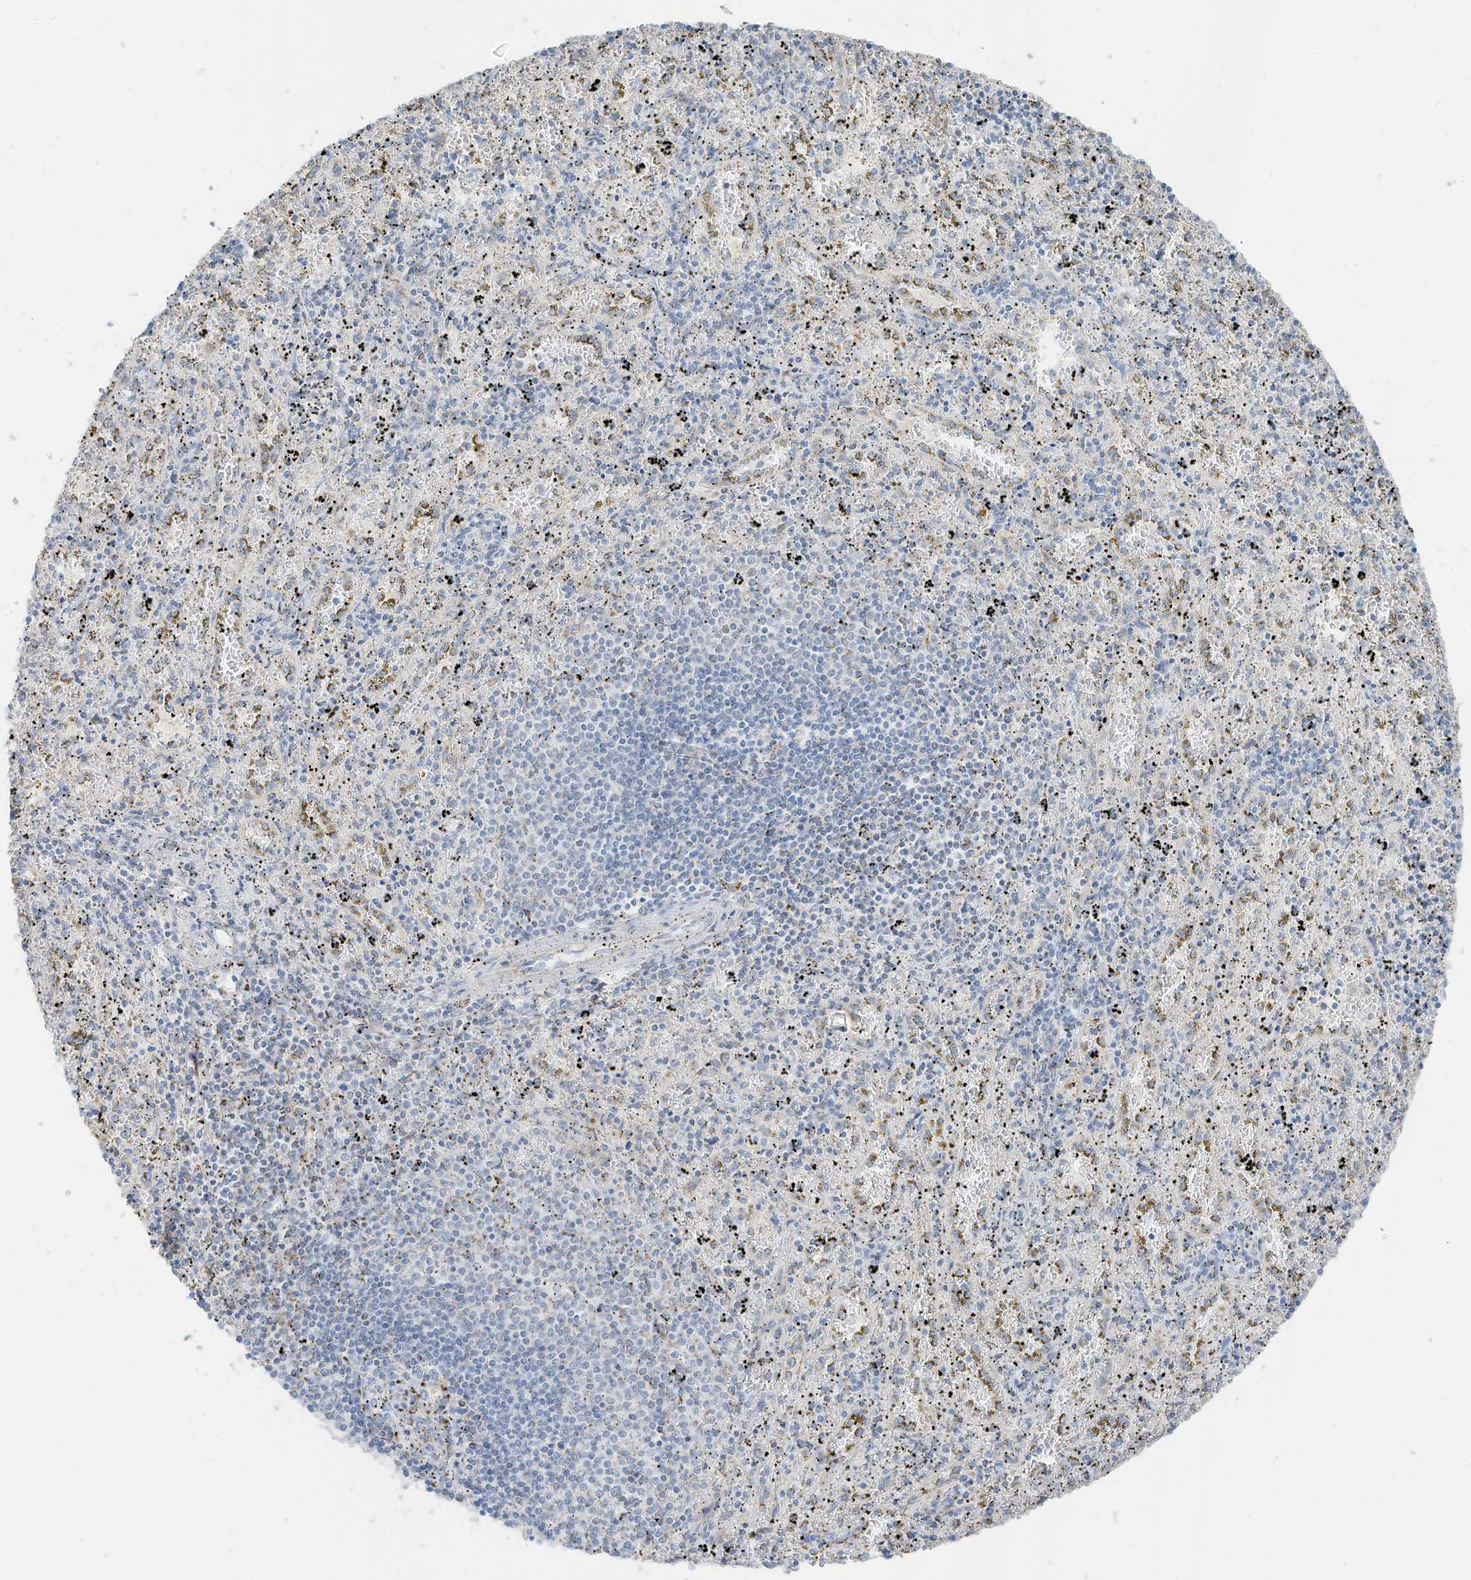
{"staining": {"intensity": "negative", "quantity": "none", "location": "none"}, "tissue": "spleen", "cell_type": "Cells in red pulp", "image_type": "normal", "snomed": [{"axis": "morphology", "description": "Normal tissue, NOS"}, {"axis": "topography", "description": "Spleen"}], "caption": "Immunohistochemistry of benign spleen exhibits no staining in cells in red pulp.", "gene": "ETHE1", "patient": {"sex": "male", "age": 11}}